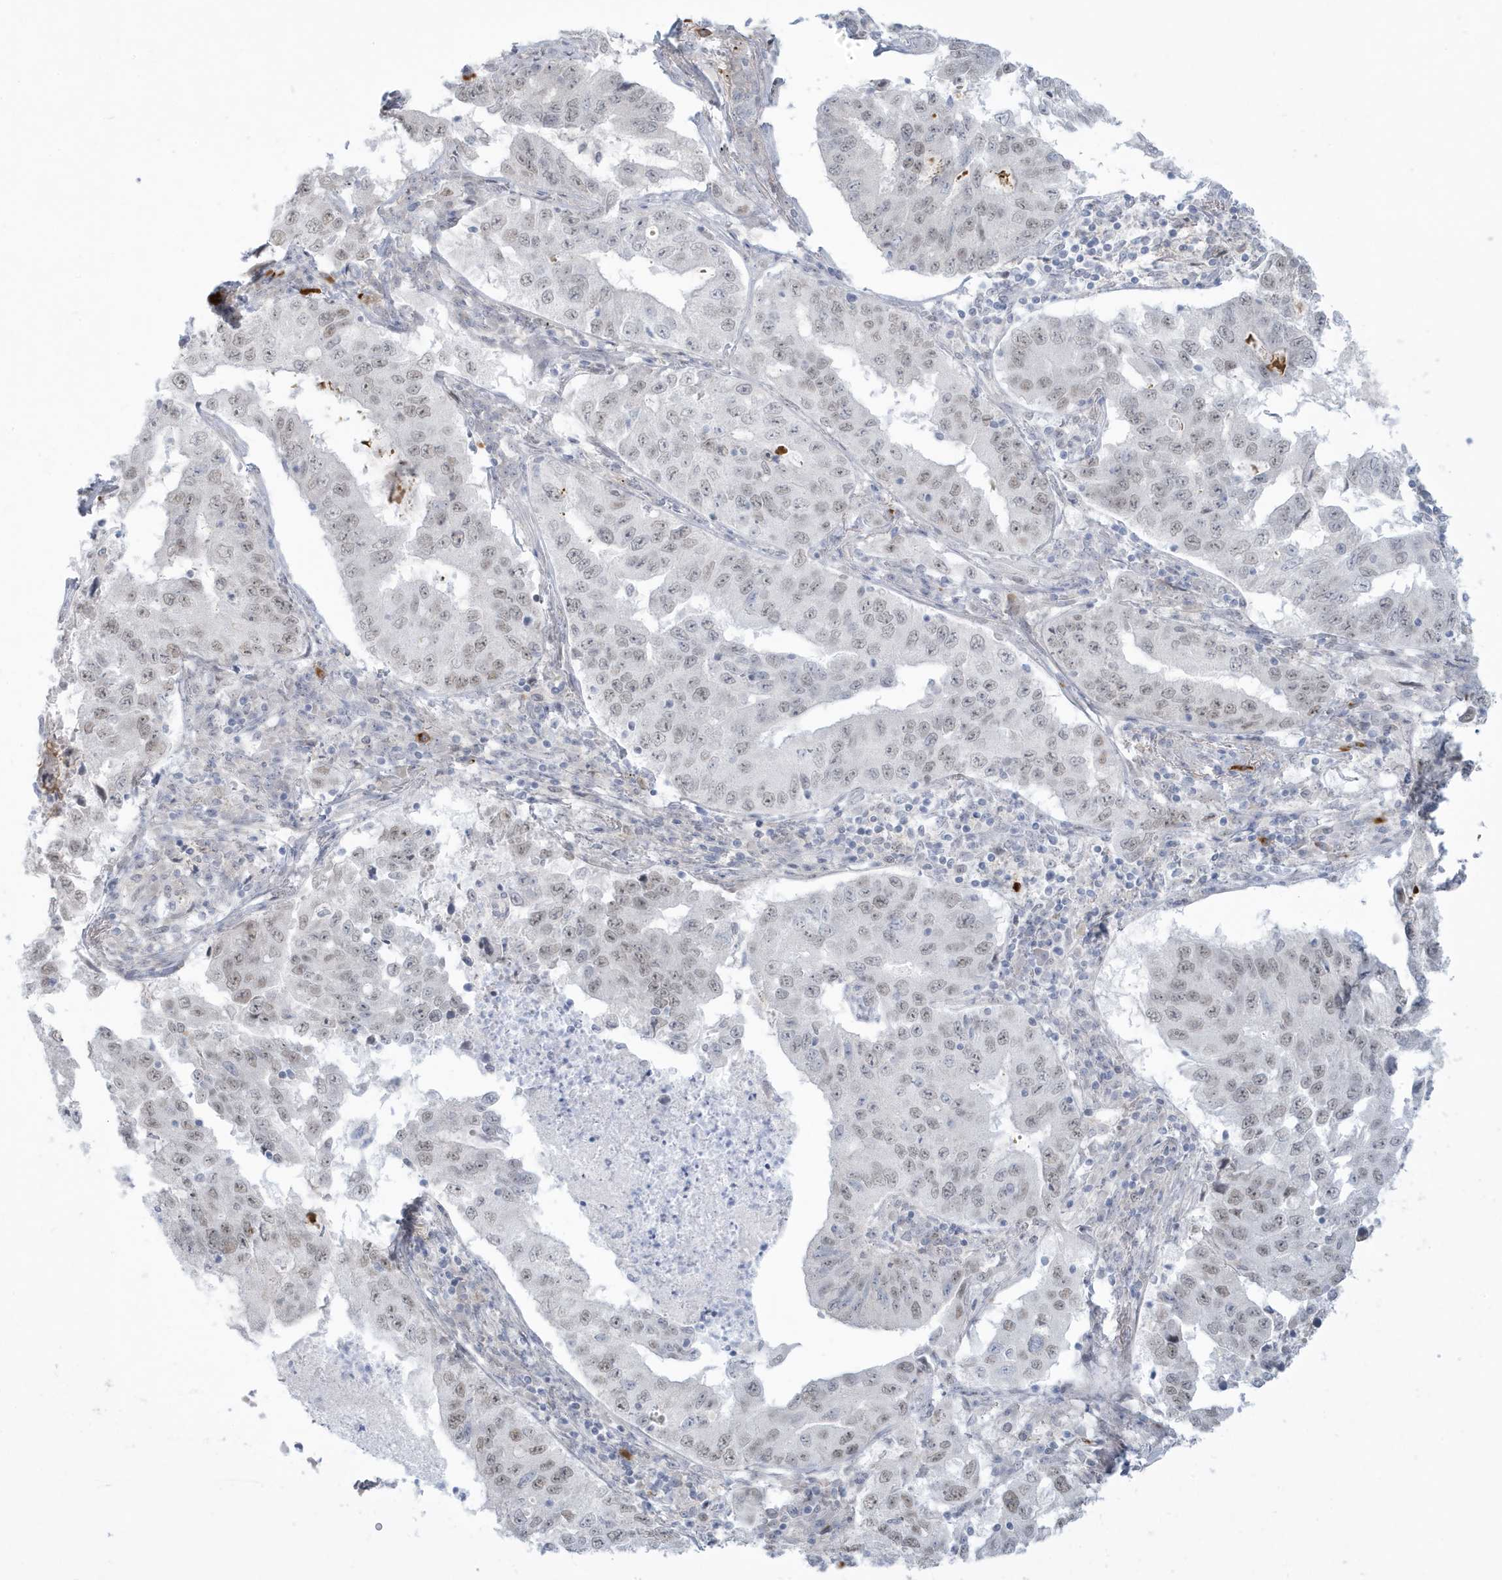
{"staining": {"intensity": "weak", "quantity": "25%-75%", "location": "nuclear"}, "tissue": "lung cancer", "cell_type": "Tumor cells", "image_type": "cancer", "snomed": [{"axis": "morphology", "description": "Adenocarcinoma, NOS"}, {"axis": "topography", "description": "Lung"}], "caption": "Weak nuclear protein expression is appreciated in approximately 25%-75% of tumor cells in adenocarcinoma (lung).", "gene": "HERC6", "patient": {"sex": "female", "age": 51}}